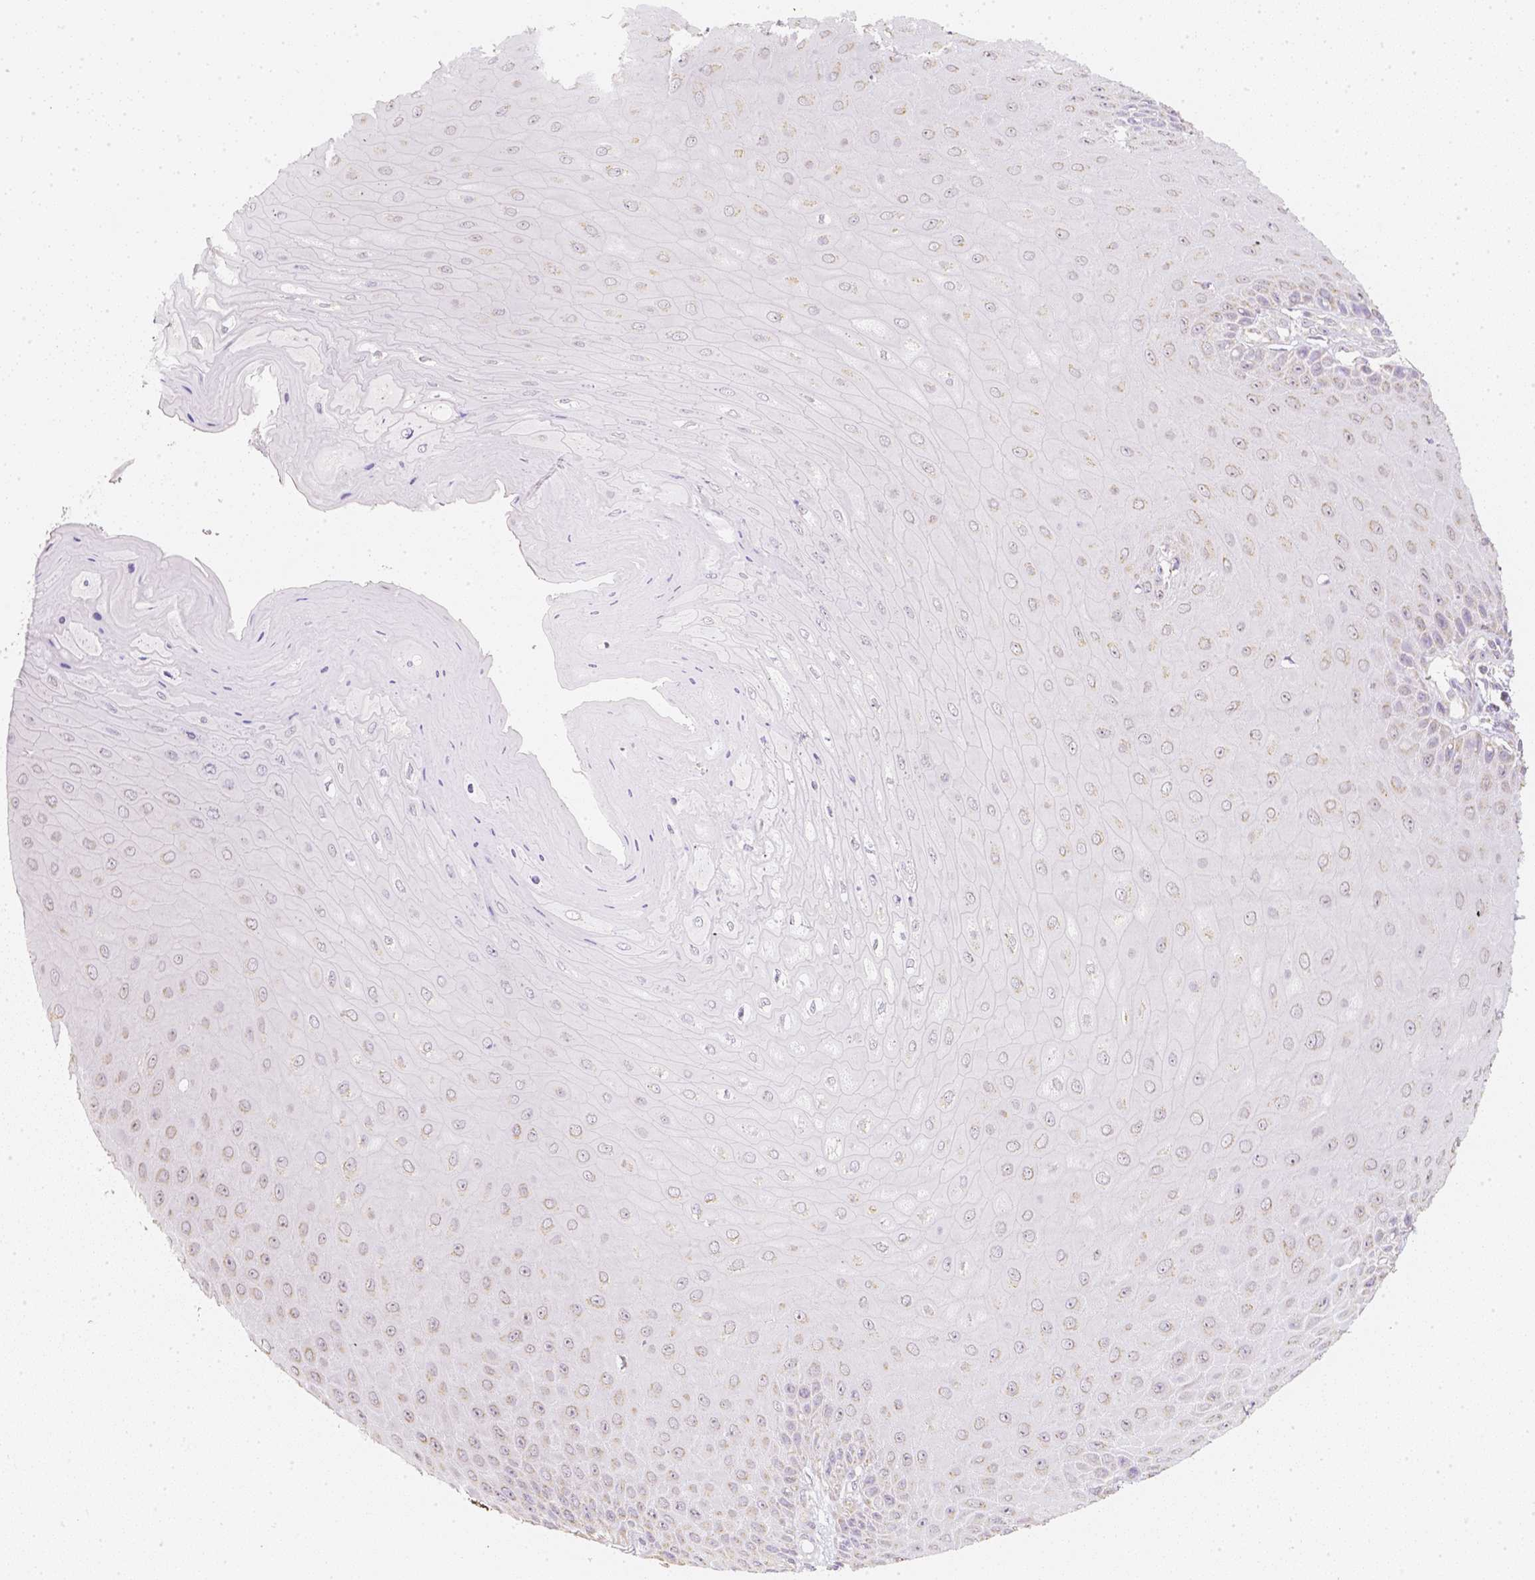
{"staining": {"intensity": "negative", "quantity": "none", "location": "none"}, "tissue": "vagina", "cell_type": "Squamous epithelial cells", "image_type": "normal", "snomed": [{"axis": "morphology", "description": "Normal tissue, NOS"}, {"axis": "topography", "description": "Vagina"}], "caption": "Immunohistochemical staining of unremarkable vagina shows no significant staining in squamous epithelial cells. (DAB (3,3'-diaminobenzidine) immunohistochemistry (IHC) visualized using brightfield microscopy, high magnification).", "gene": "NVL", "patient": {"sex": "female", "age": 83}}